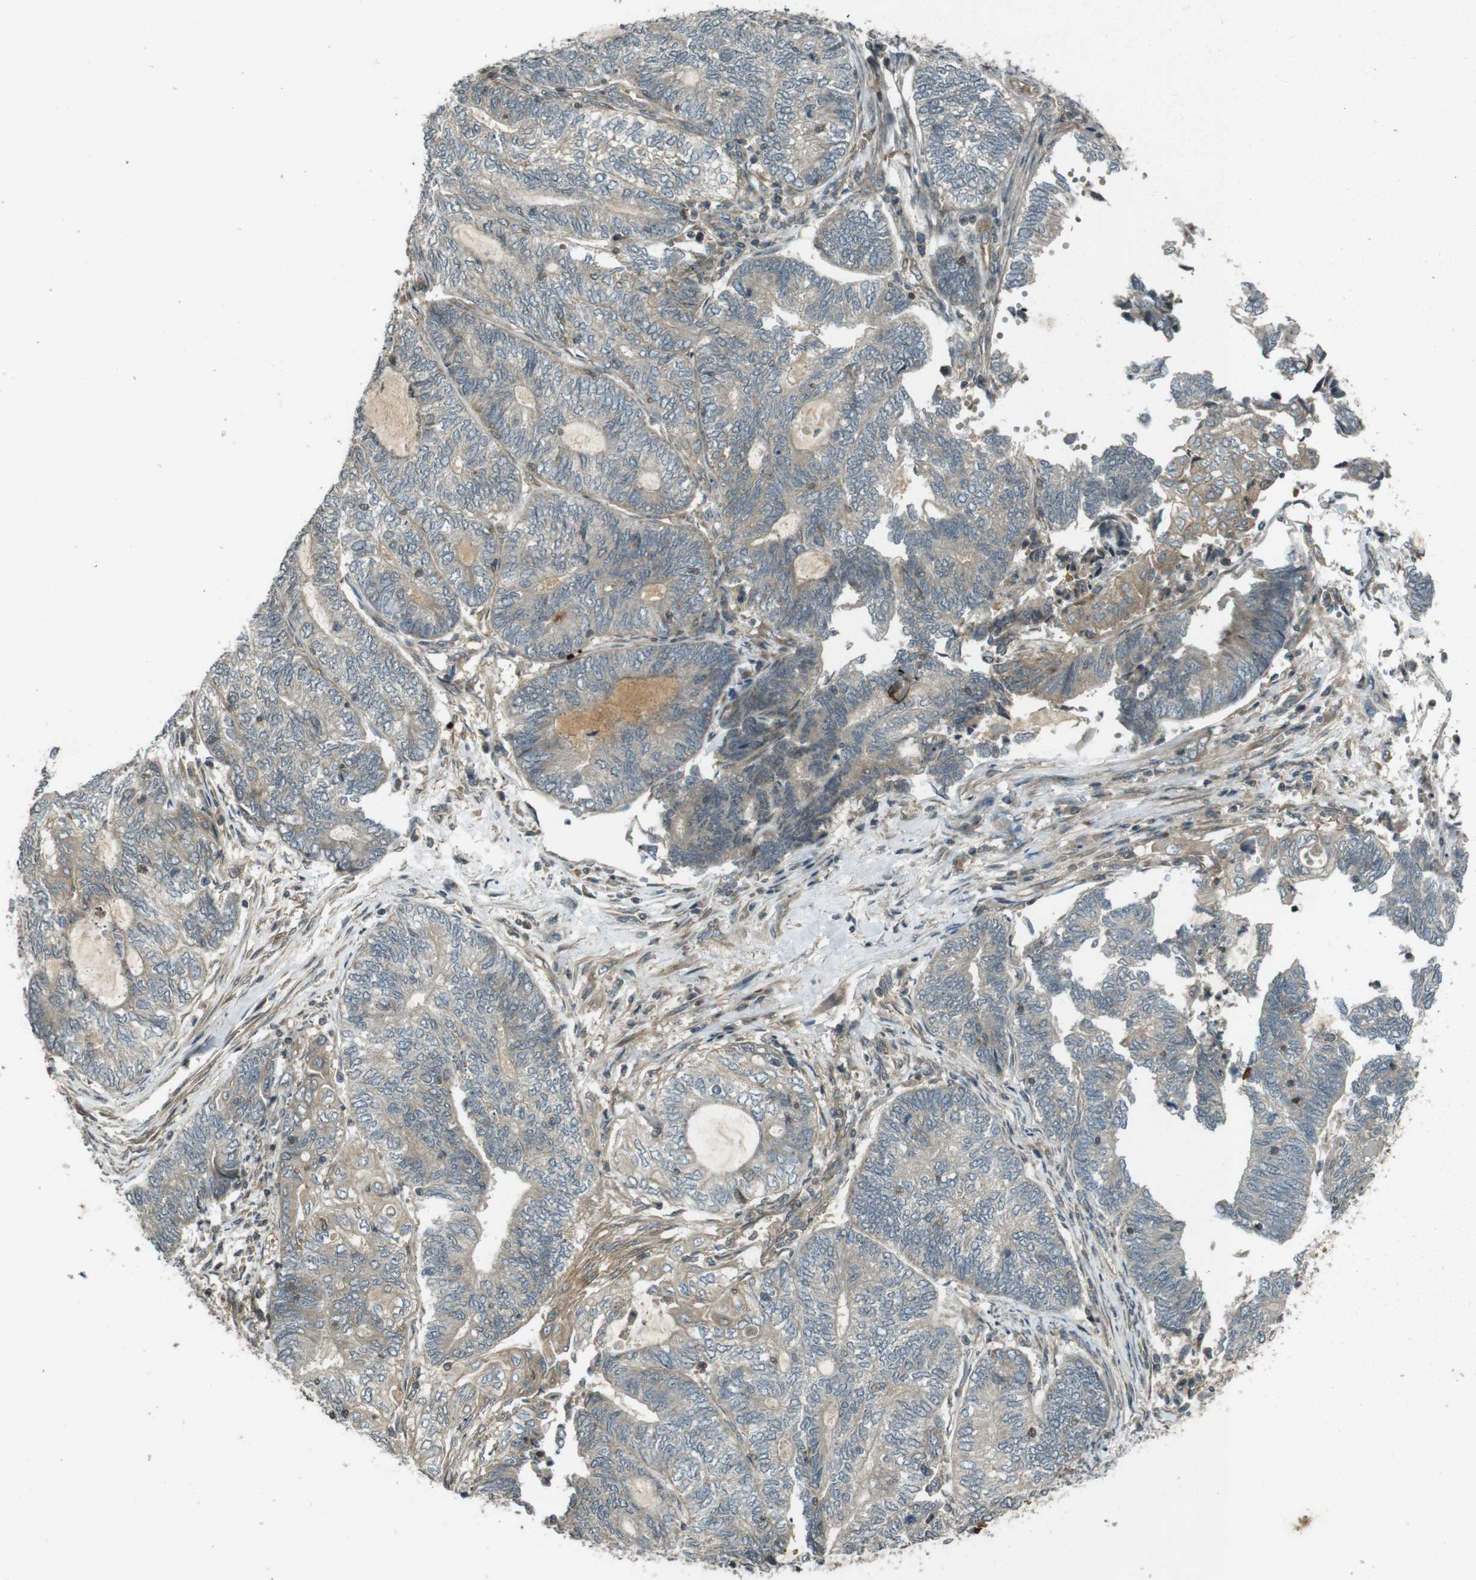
{"staining": {"intensity": "weak", "quantity": "<25%", "location": "cytoplasmic/membranous"}, "tissue": "endometrial cancer", "cell_type": "Tumor cells", "image_type": "cancer", "snomed": [{"axis": "morphology", "description": "Adenocarcinoma, NOS"}, {"axis": "topography", "description": "Uterus"}, {"axis": "topography", "description": "Endometrium"}], "caption": "Tumor cells show no significant protein staining in adenocarcinoma (endometrial).", "gene": "ZYX", "patient": {"sex": "female", "age": 70}}